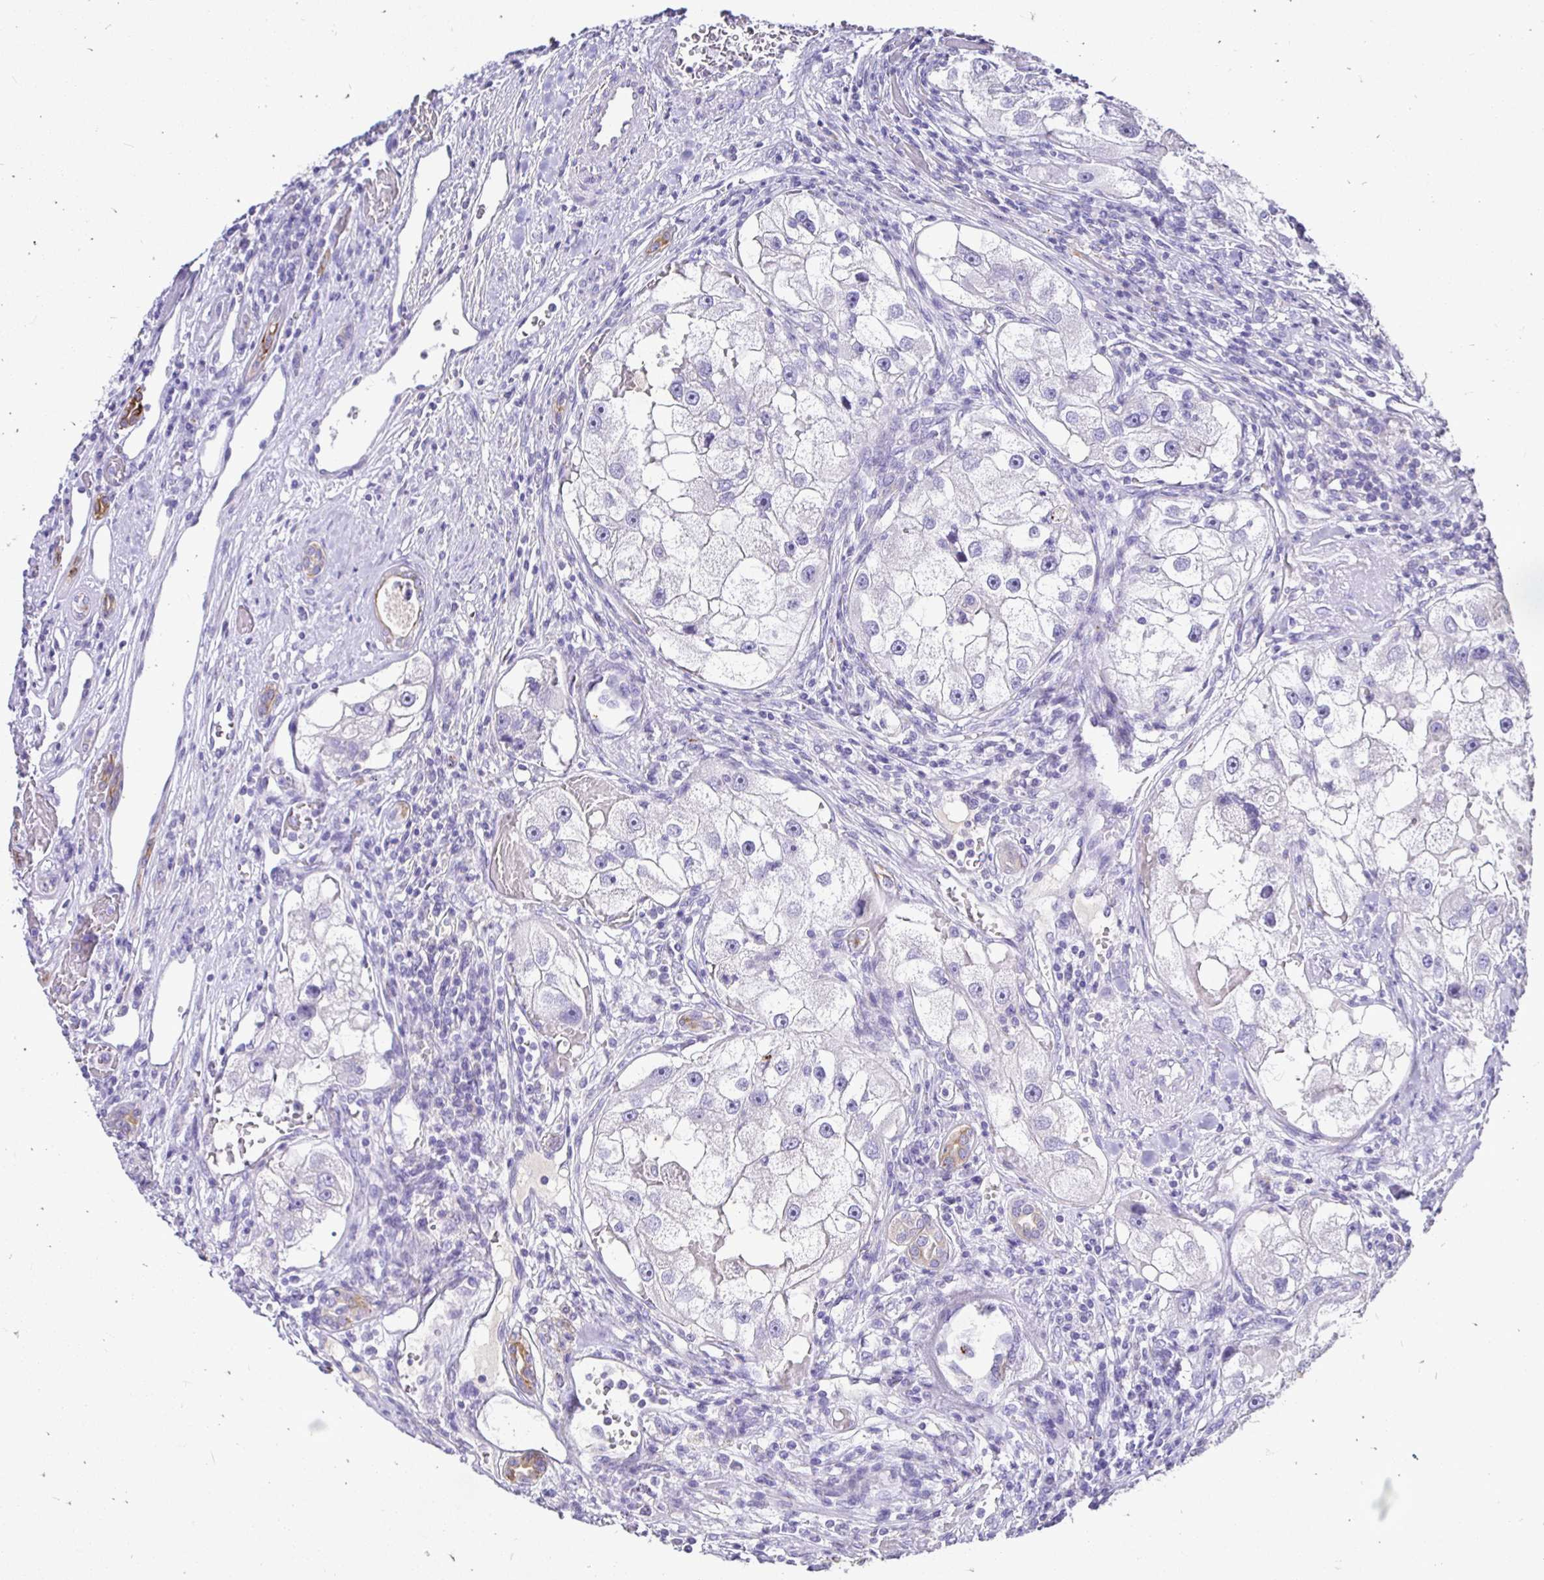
{"staining": {"intensity": "negative", "quantity": "none", "location": "none"}, "tissue": "renal cancer", "cell_type": "Tumor cells", "image_type": "cancer", "snomed": [{"axis": "morphology", "description": "Adenocarcinoma, NOS"}, {"axis": "topography", "description": "Kidney"}], "caption": "Protein analysis of renal cancer reveals no significant expression in tumor cells.", "gene": "TAF1D", "patient": {"sex": "male", "age": 63}}